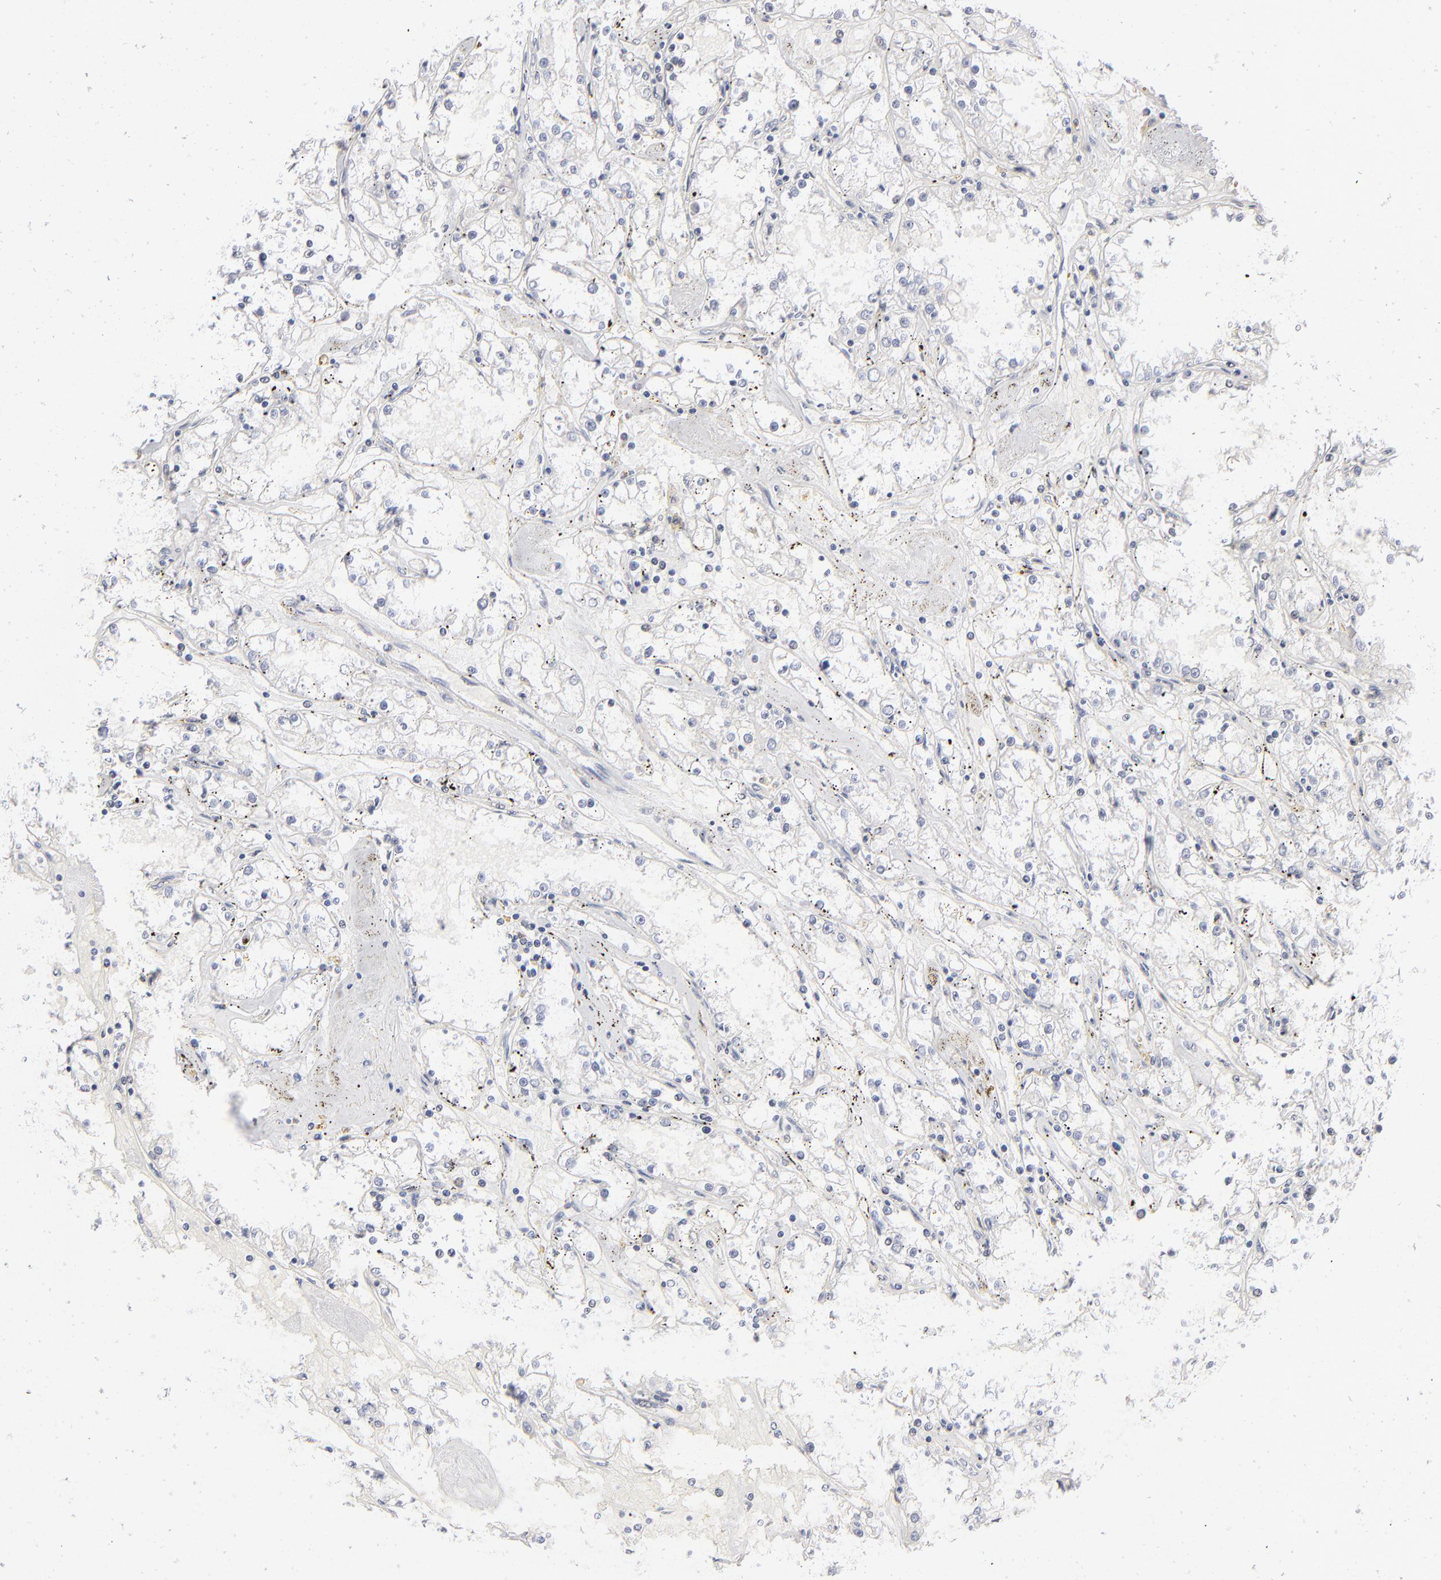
{"staining": {"intensity": "negative", "quantity": "none", "location": "none"}, "tissue": "renal cancer", "cell_type": "Tumor cells", "image_type": "cancer", "snomed": [{"axis": "morphology", "description": "Adenocarcinoma, NOS"}, {"axis": "topography", "description": "Kidney"}], "caption": "Protein analysis of renal cancer exhibits no significant staining in tumor cells.", "gene": "RBM3", "patient": {"sex": "male", "age": 56}}